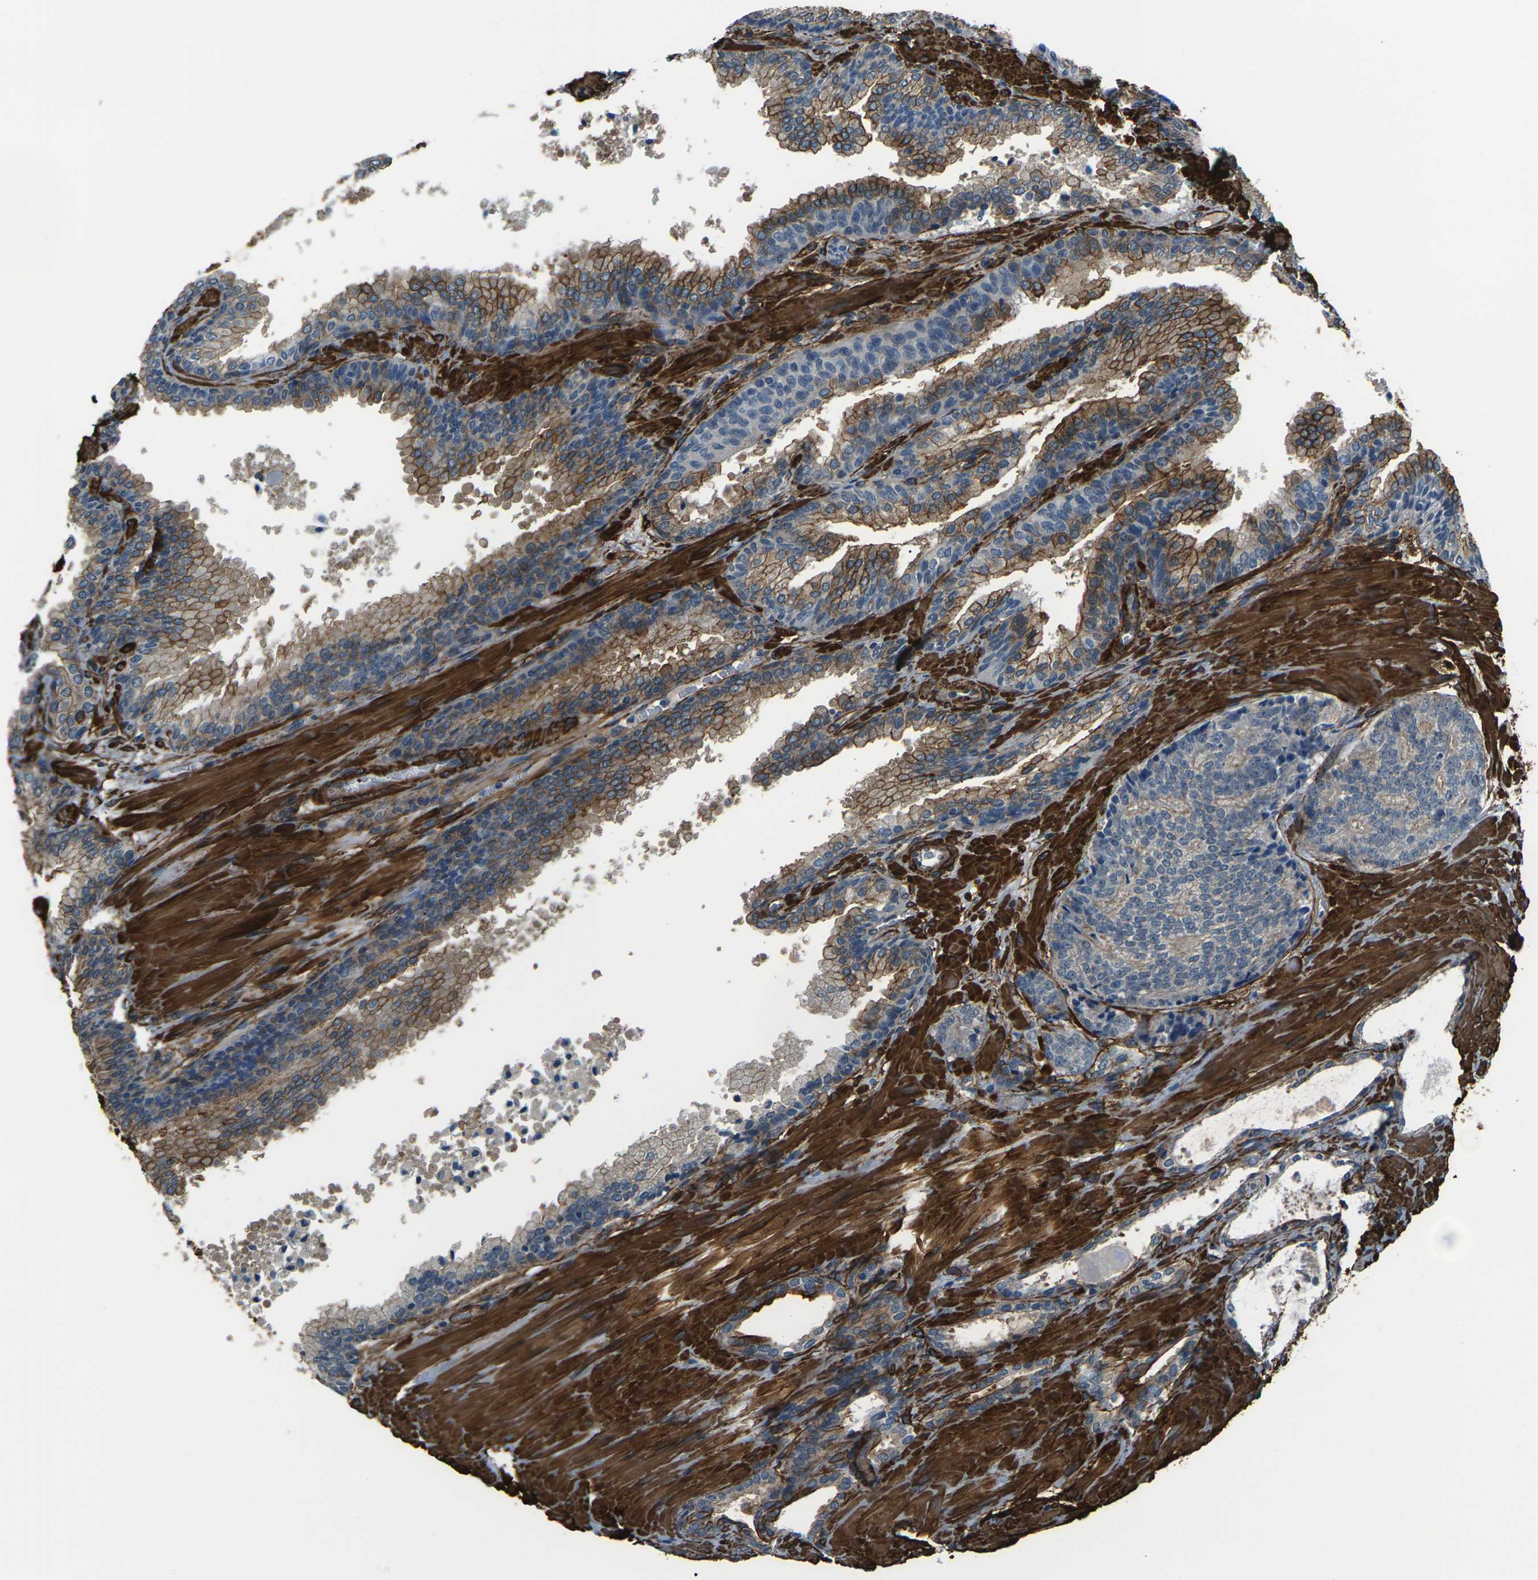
{"staining": {"intensity": "moderate", "quantity": ">75%", "location": "cytoplasmic/membranous"}, "tissue": "prostate cancer", "cell_type": "Tumor cells", "image_type": "cancer", "snomed": [{"axis": "morphology", "description": "Adenocarcinoma, High grade"}, {"axis": "topography", "description": "Prostate"}], "caption": "Protein staining reveals moderate cytoplasmic/membranous positivity in approximately >75% of tumor cells in prostate cancer.", "gene": "GRAMD1C", "patient": {"sex": "male", "age": 61}}